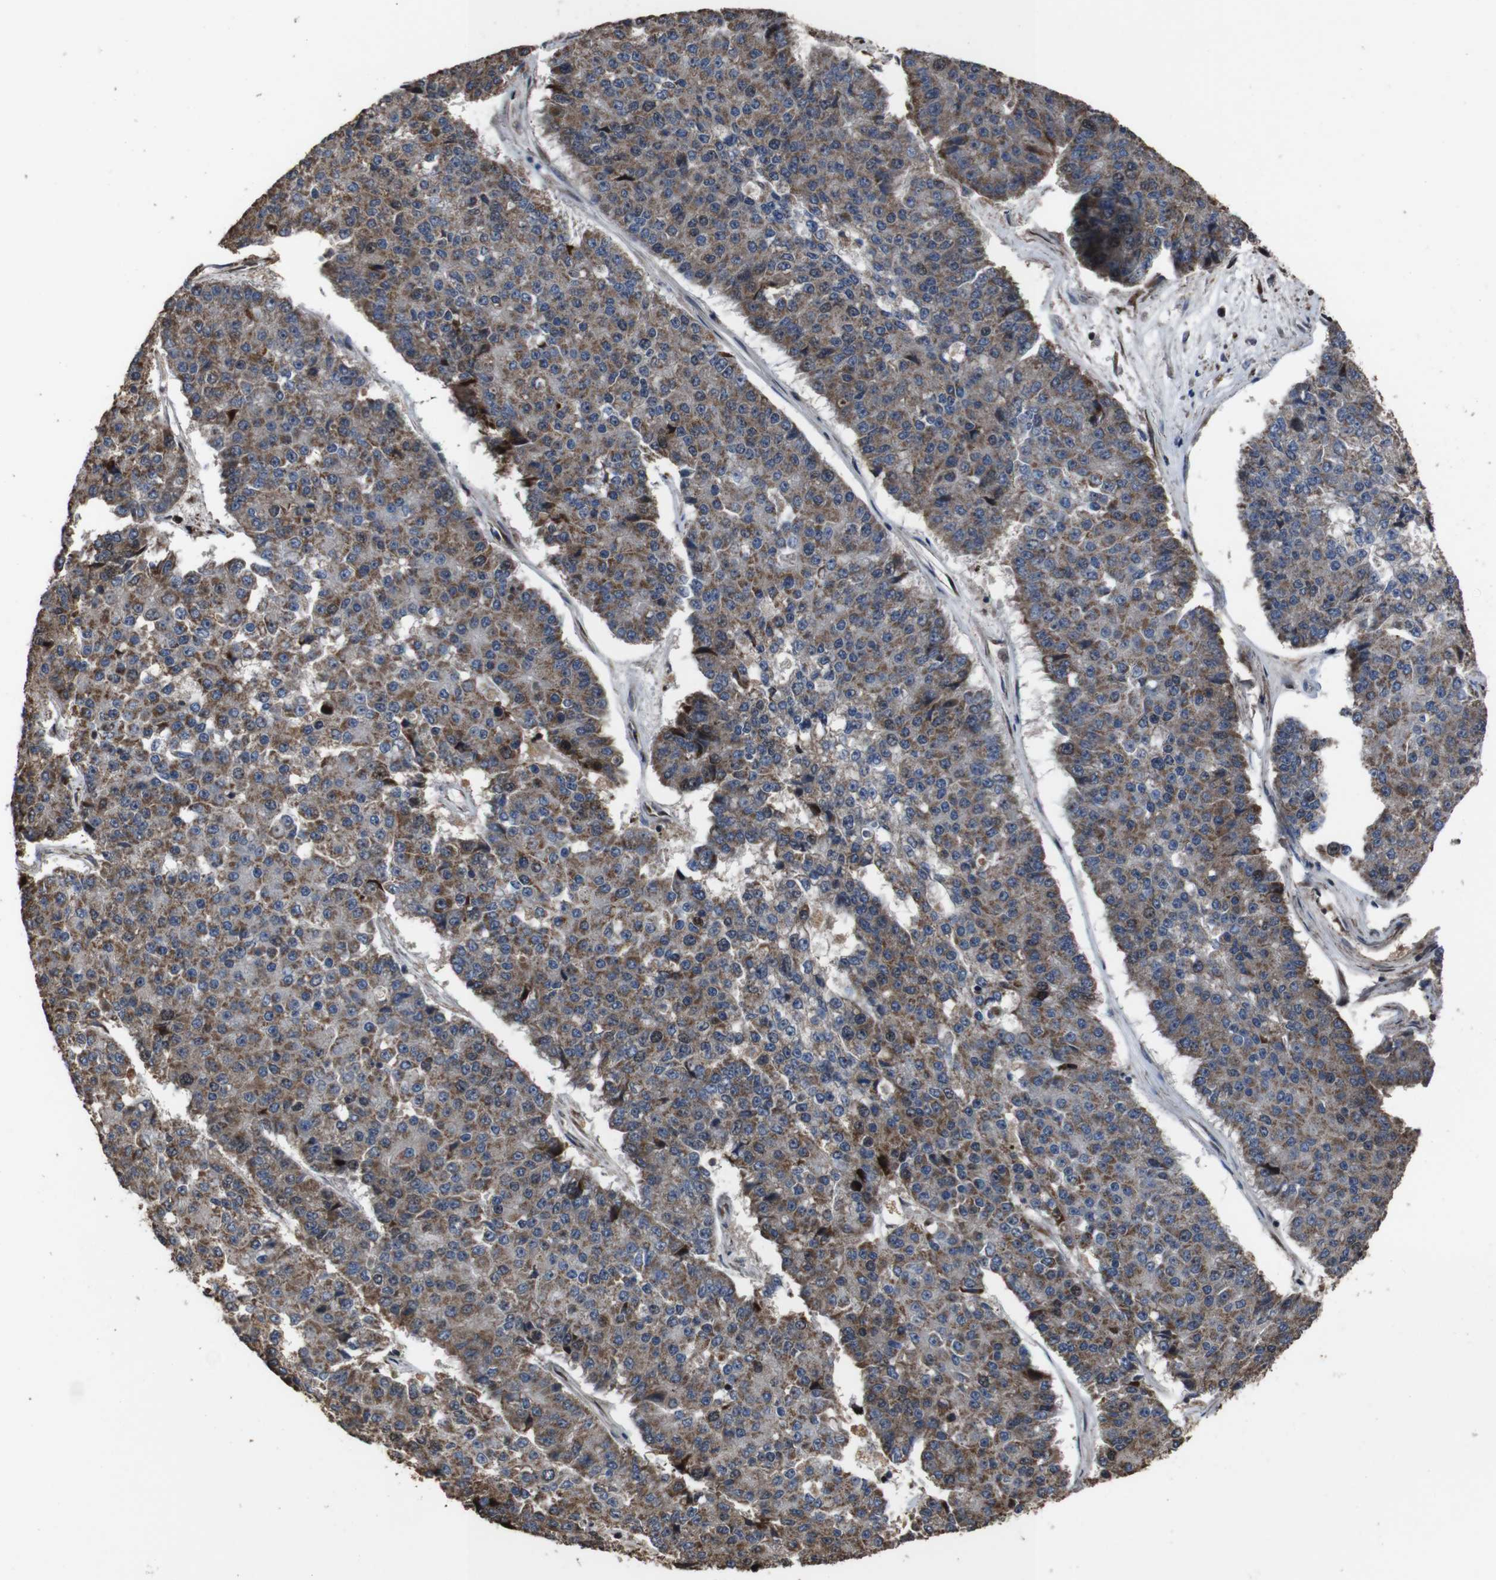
{"staining": {"intensity": "moderate", "quantity": "25%-75%", "location": "cytoplasmic/membranous"}, "tissue": "pancreatic cancer", "cell_type": "Tumor cells", "image_type": "cancer", "snomed": [{"axis": "morphology", "description": "Adenocarcinoma, NOS"}, {"axis": "topography", "description": "Pancreas"}], "caption": "About 25%-75% of tumor cells in human adenocarcinoma (pancreatic) demonstrate moderate cytoplasmic/membranous protein staining as visualized by brown immunohistochemical staining.", "gene": "SNN", "patient": {"sex": "male", "age": 50}}